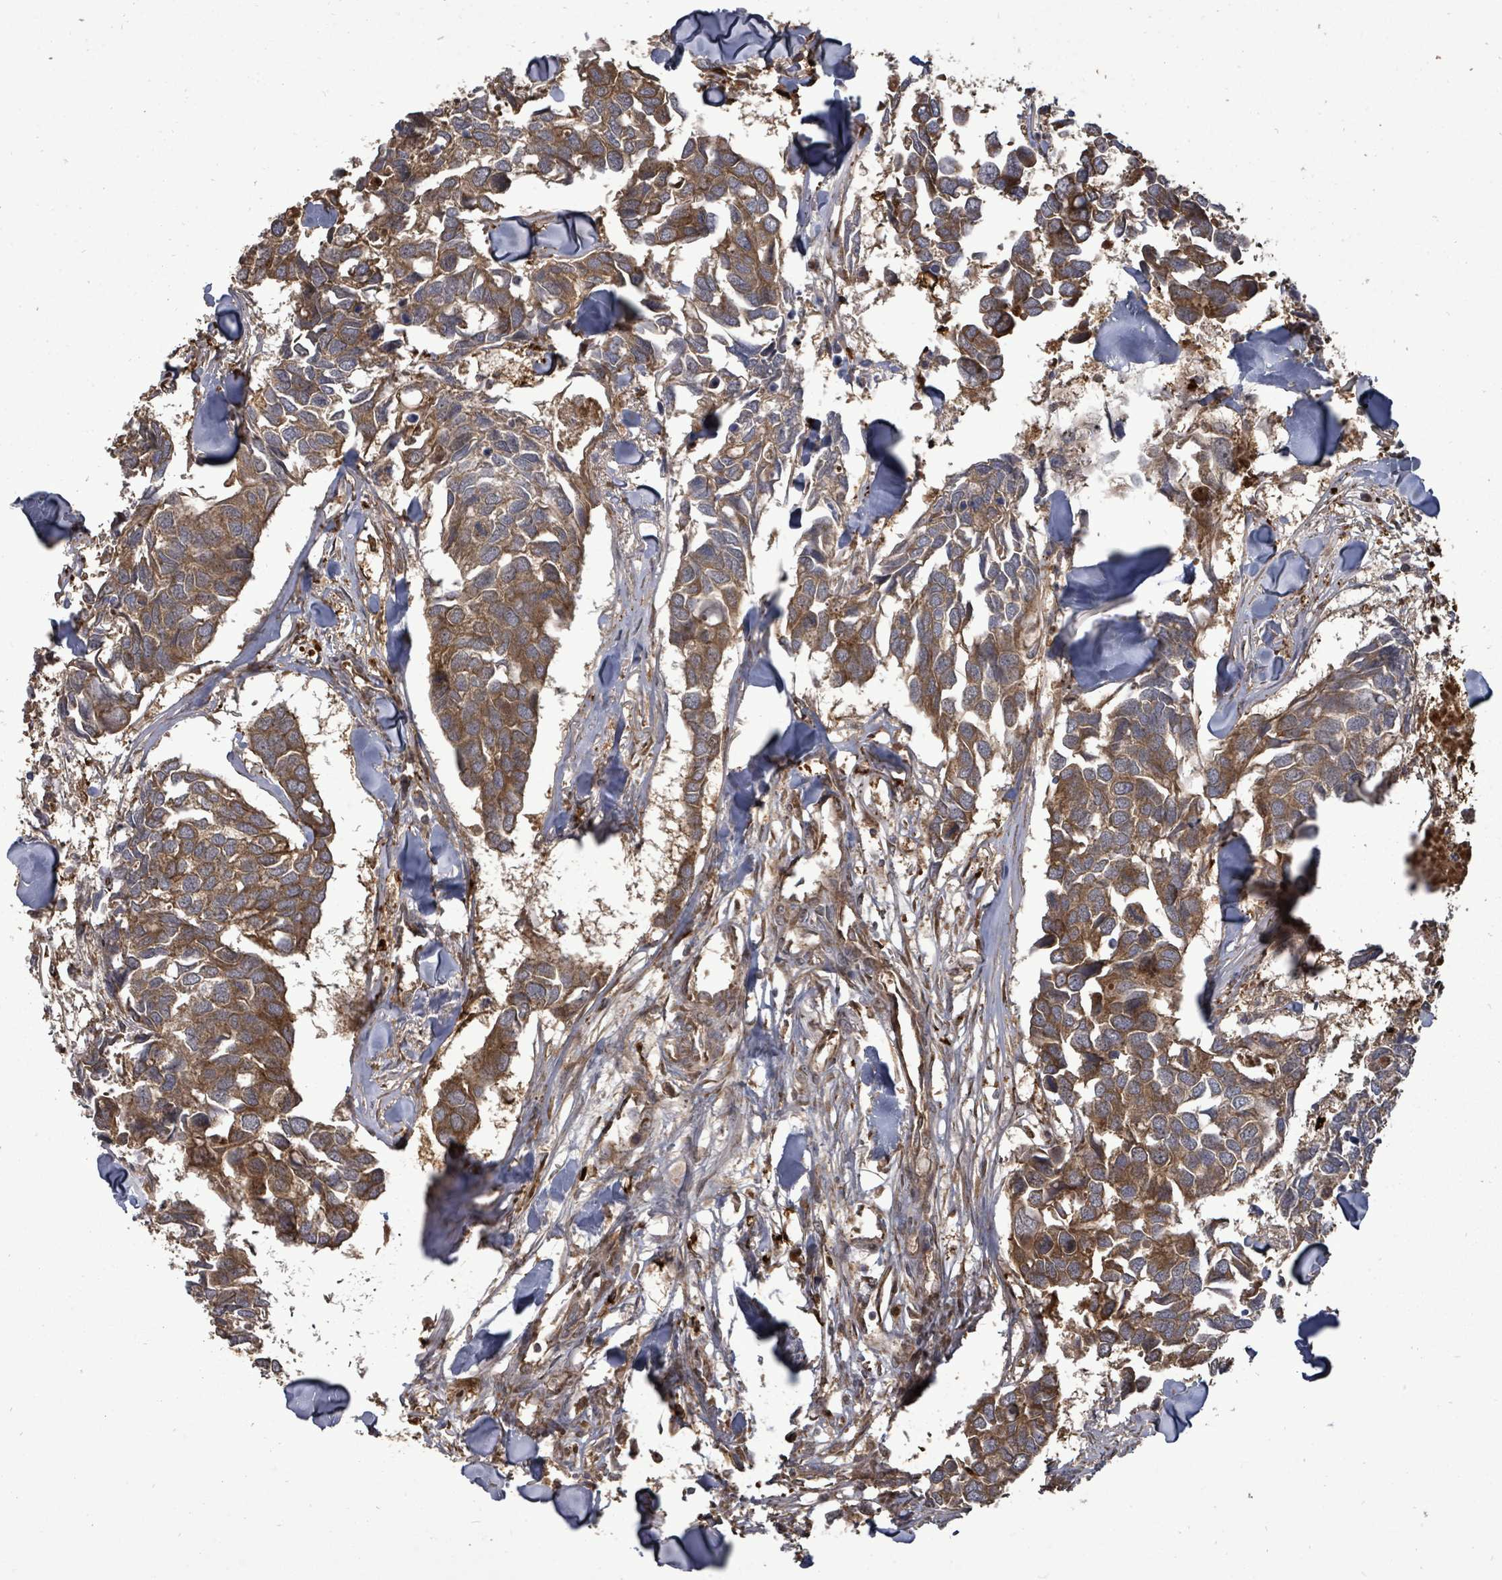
{"staining": {"intensity": "strong", "quantity": ">75%", "location": "cytoplasmic/membranous"}, "tissue": "breast cancer", "cell_type": "Tumor cells", "image_type": "cancer", "snomed": [{"axis": "morphology", "description": "Duct carcinoma"}, {"axis": "topography", "description": "Breast"}], "caption": "IHC micrograph of neoplastic tissue: human intraductal carcinoma (breast) stained using IHC exhibits high levels of strong protein expression localized specifically in the cytoplasmic/membranous of tumor cells, appearing as a cytoplasmic/membranous brown color.", "gene": "EIF3C", "patient": {"sex": "female", "age": 83}}